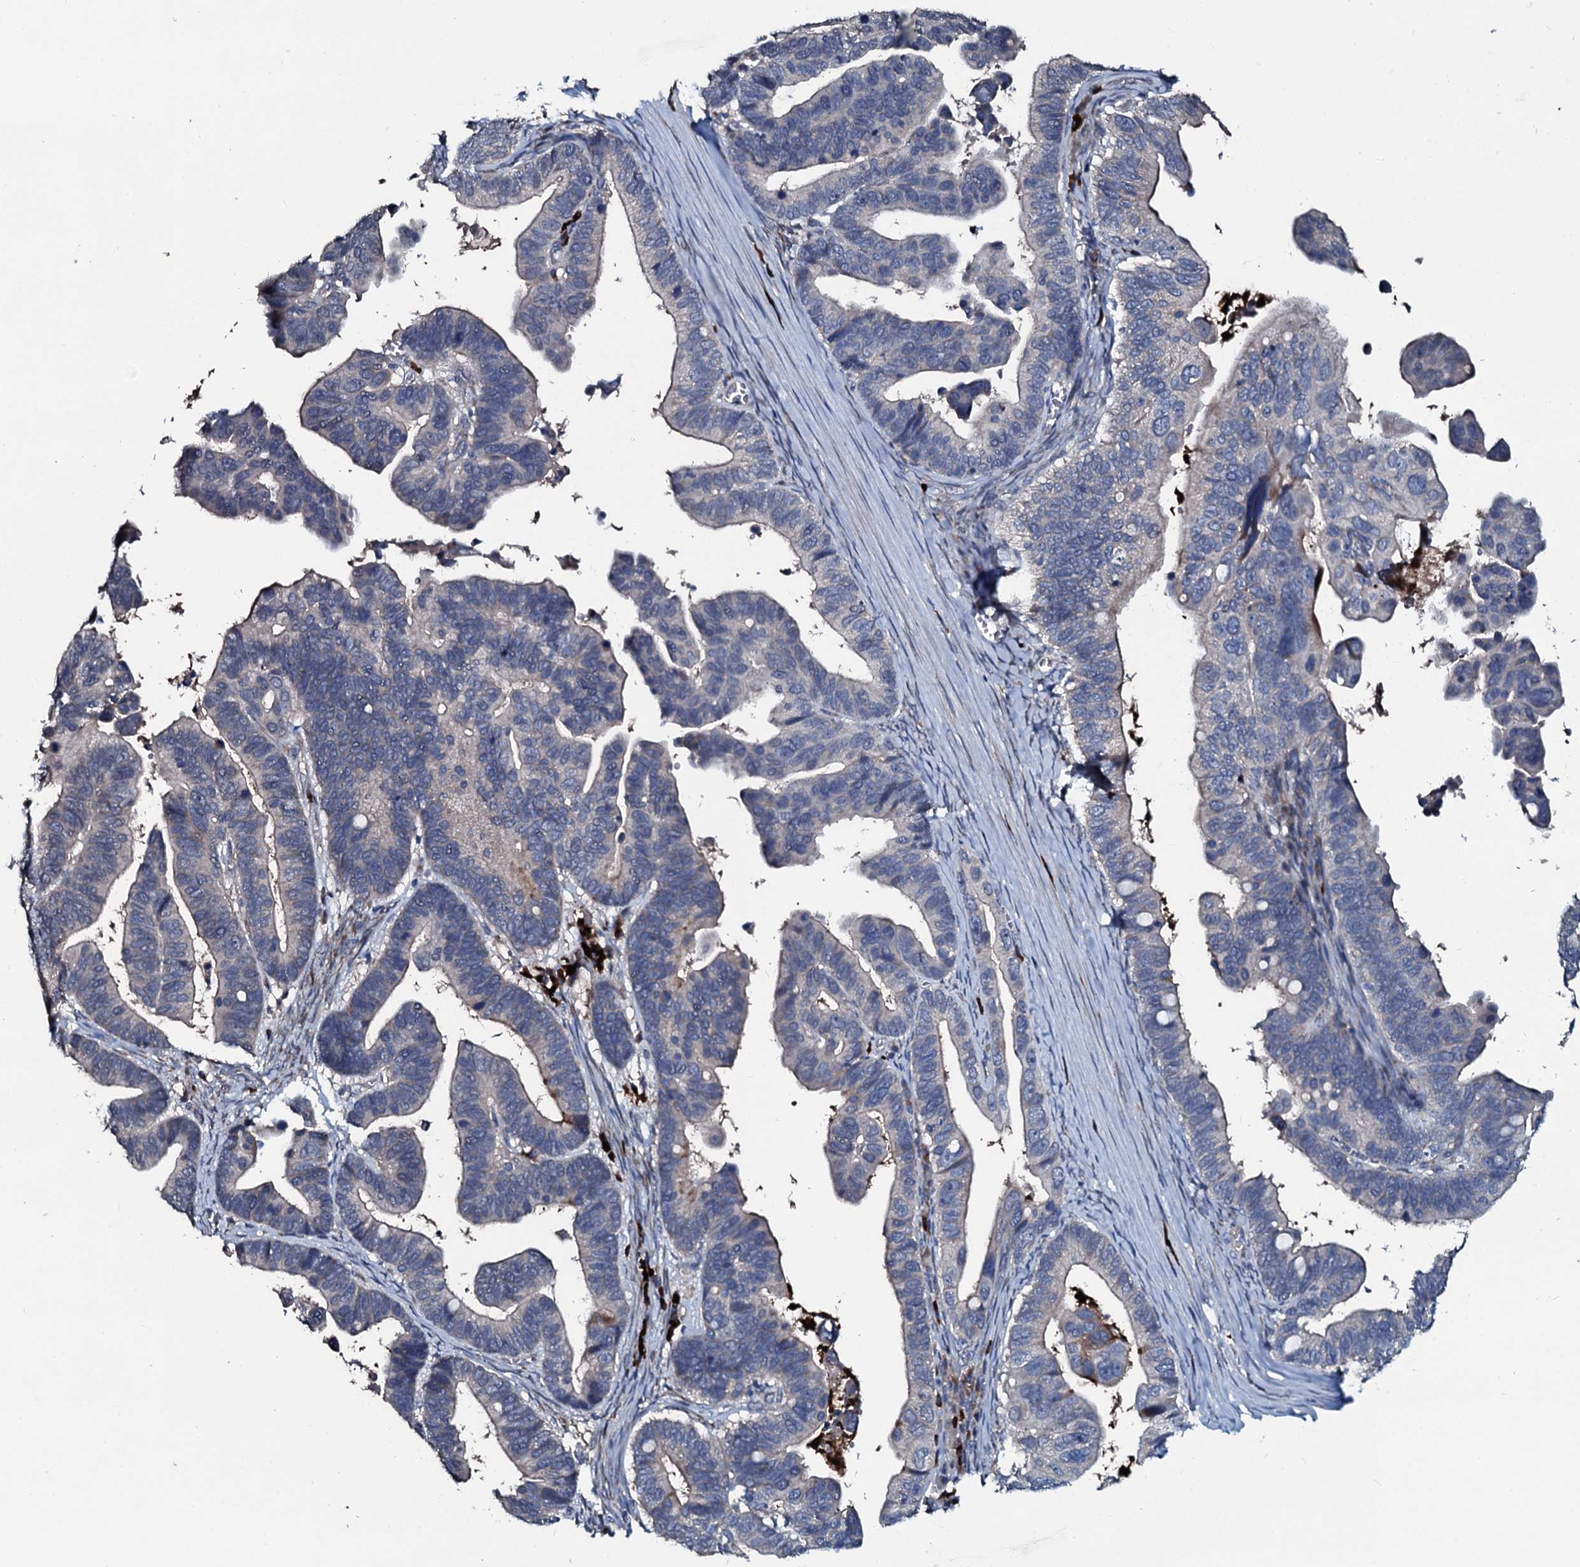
{"staining": {"intensity": "negative", "quantity": "none", "location": "none"}, "tissue": "ovarian cancer", "cell_type": "Tumor cells", "image_type": "cancer", "snomed": [{"axis": "morphology", "description": "Cystadenocarcinoma, serous, NOS"}, {"axis": "topography", "description": "Ovary"}], "caption": "Immunohistochemistry micrograph of human ovarian serous cystadenocarcinoma stained for a protein (brown), which shows no staining in tumor cells.", "gene": "IL12B", "patient": {"sex": "female", "age": 56}}